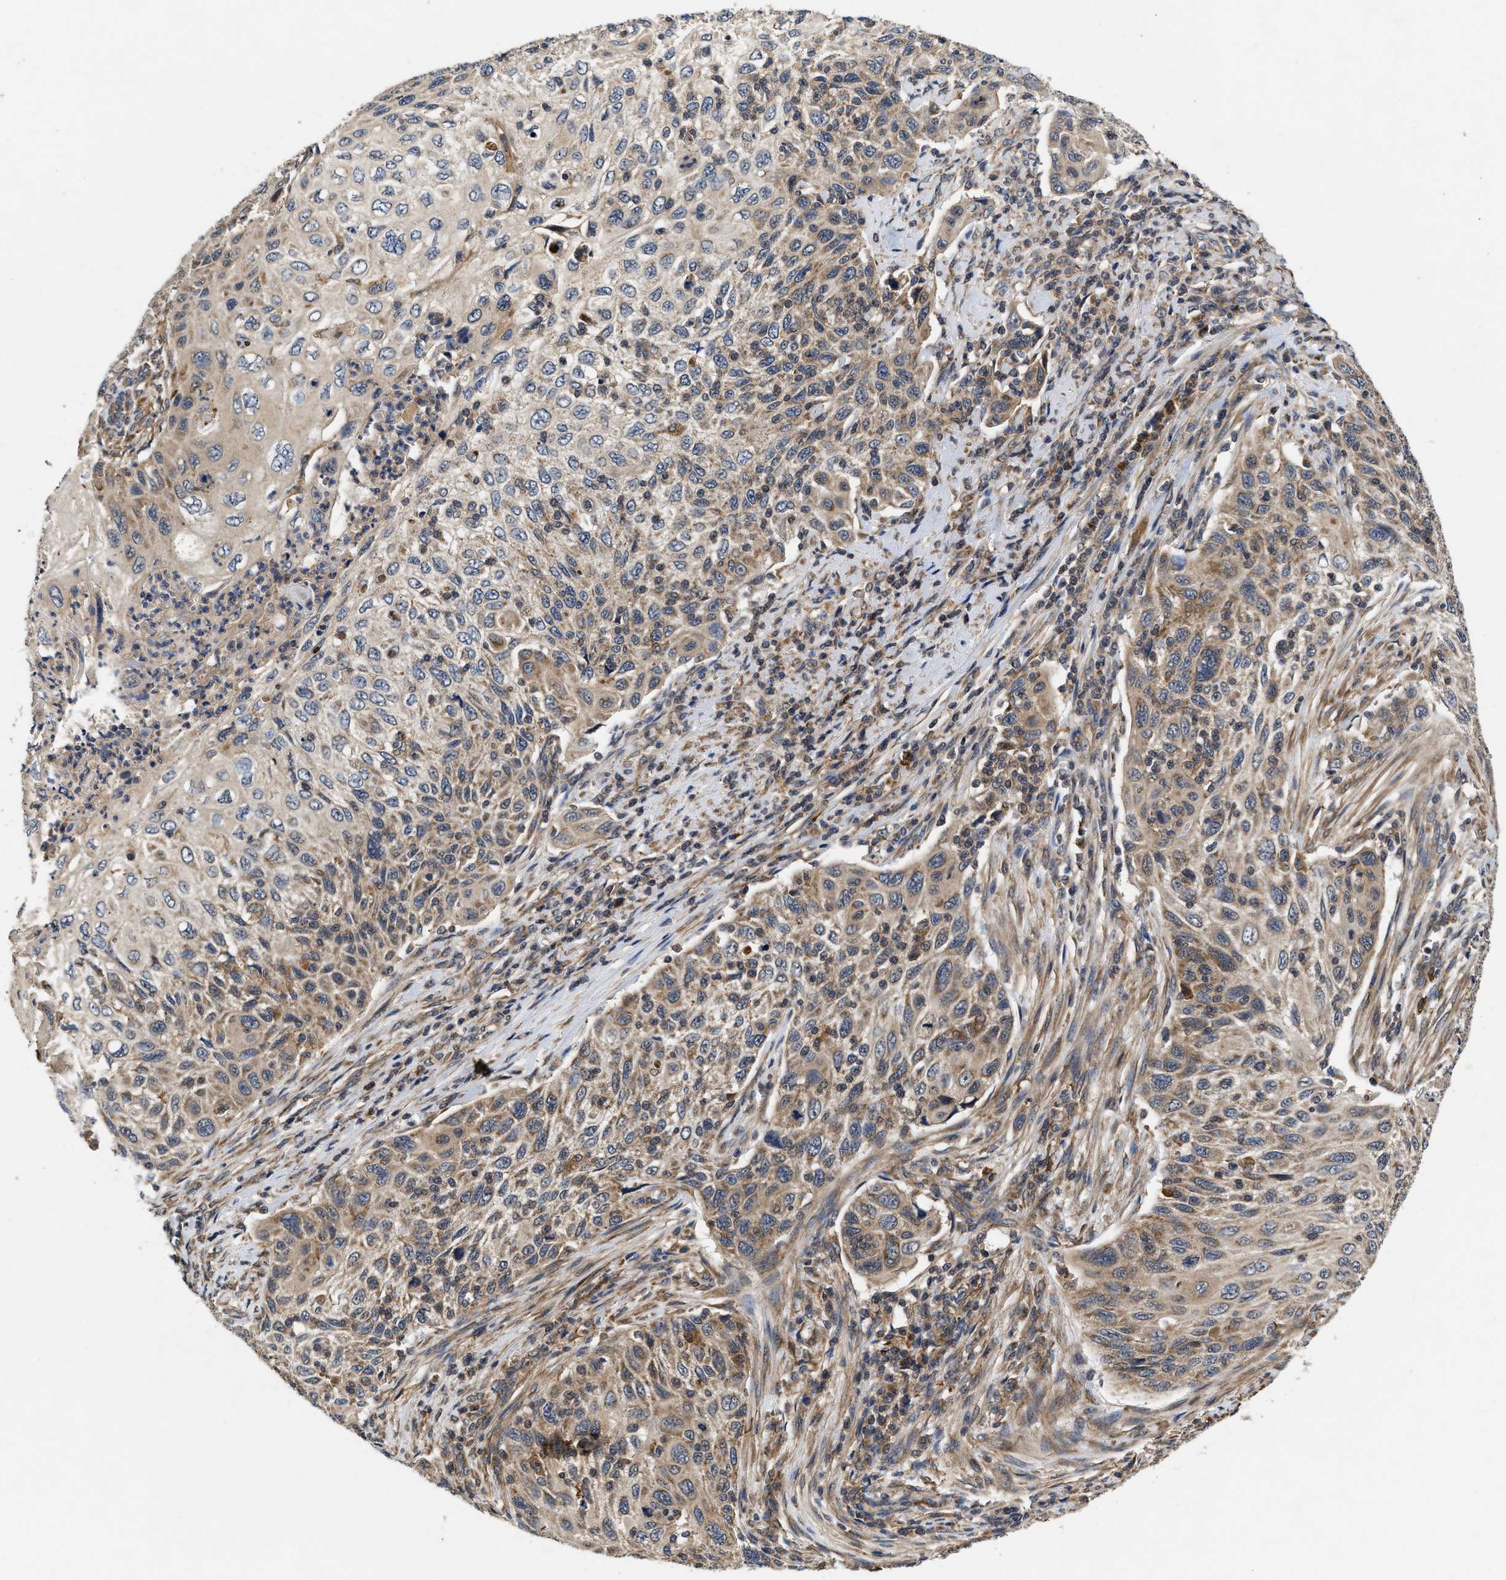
{"staining": {"intensity": "moderate", "quantity": ">75%", "location": "cytoplasmic/membranous"}, "tissue": "cervical cancer", "cell_type": "Tumor cells", "image_type": "cancer", "snomed": [{"axis": "morphology", "description": "Squamous cell carcinoma, NOS"}, {"axis": "topography", "description": "Cervix"}], "caption": "Approximately >75% of tumor cells in human cervical cancer display moderate cytoplasmic/membranous protein expression as visualized by brown immunohistochemical staining.", "gene": "EFNA4", "patient": {"sex": "female", "age": 70}}